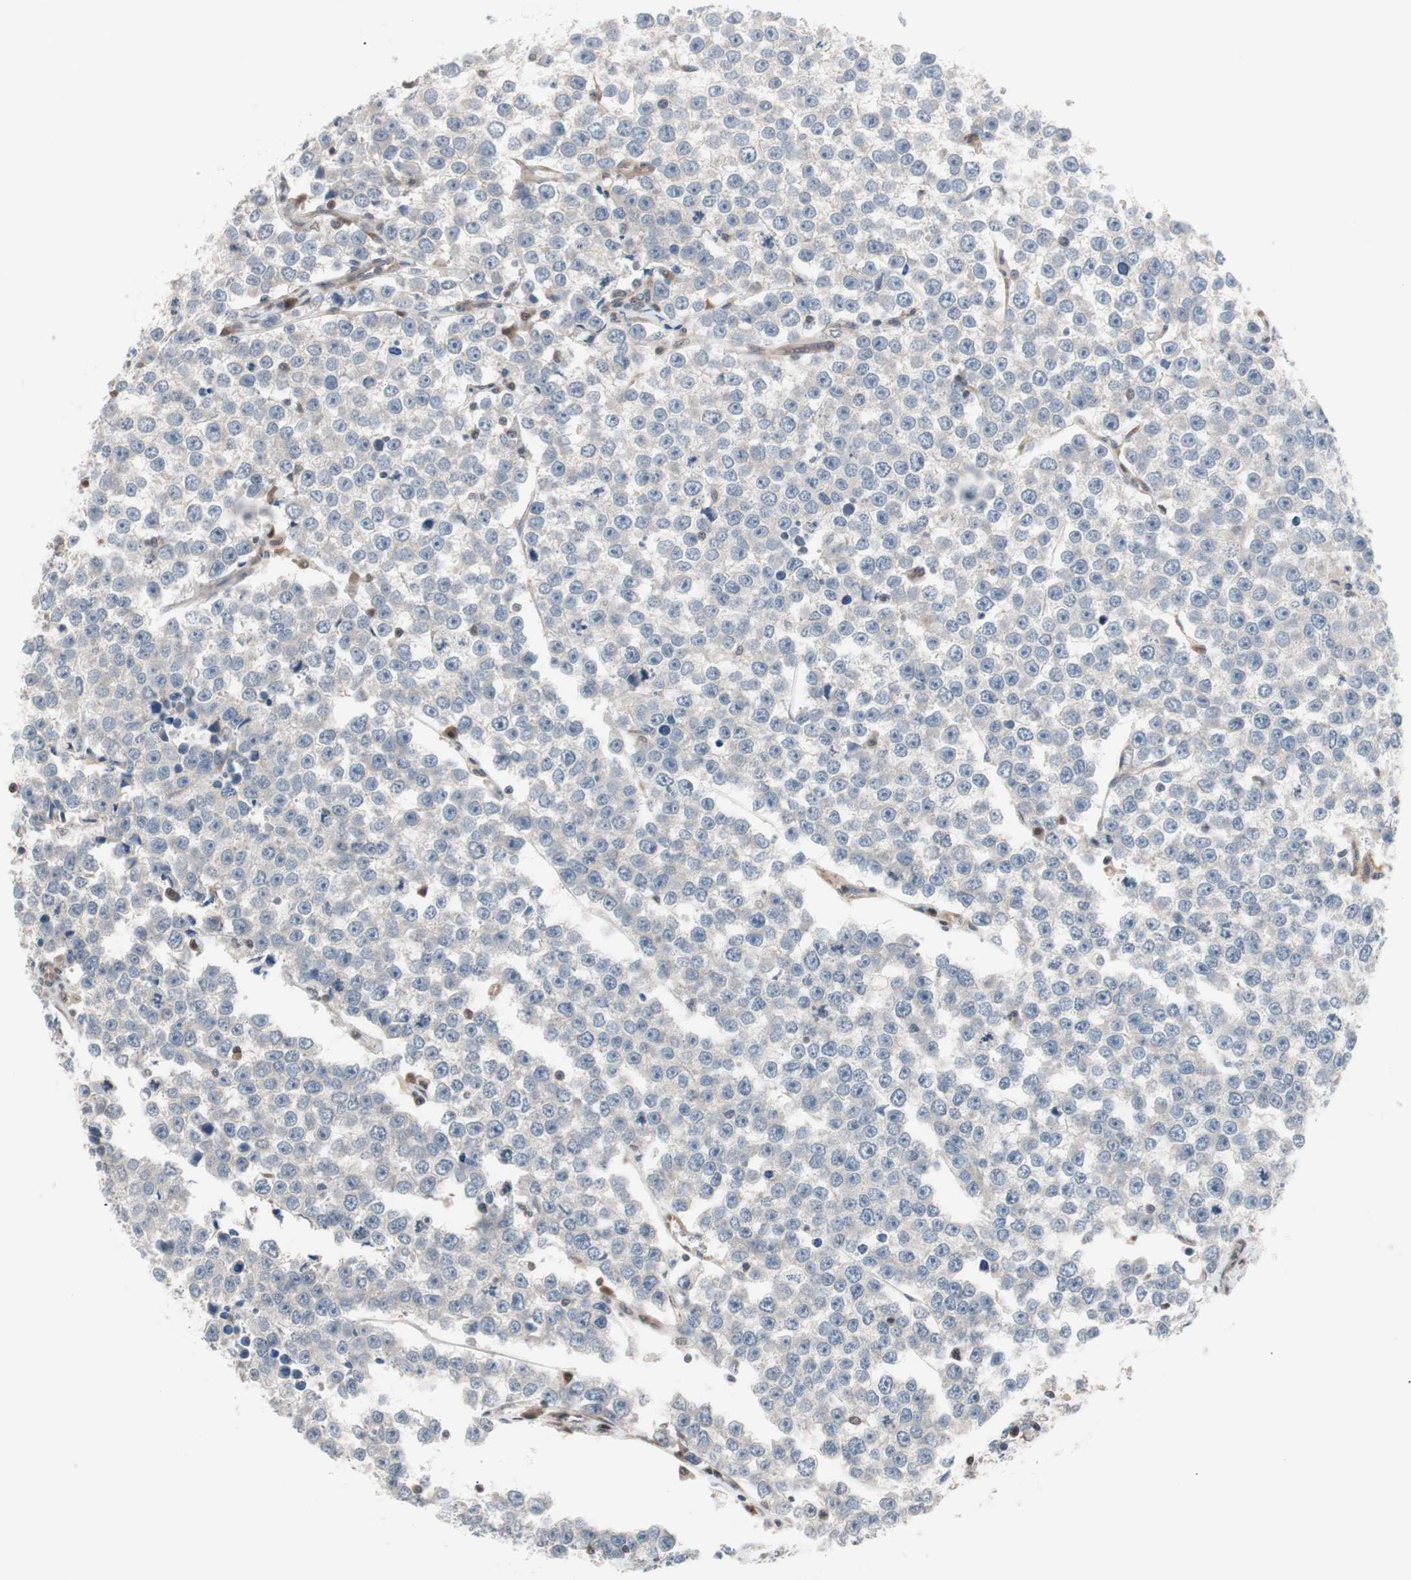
{"staining": {"intensity": "negative", "quantity": "none", "location": "none"}, "tissue": "testis cancer", "cell_type": "Tumor cells", "image_type": "cancer", "snomed": [{"axis": "morphology", "description": "Seminoma, NOS"}, {"axis": "morphology", "description": "Carcinoma, Embryonal, NOS"}, {"axis": "topography", "description": "Testis"}], "caption": "Human testis cancer (seminoma) stained for a protein using IHC reveals no expression in tumor cells.", "gene": "IRS1", "patient": {"sex": "male", "age": 52}}